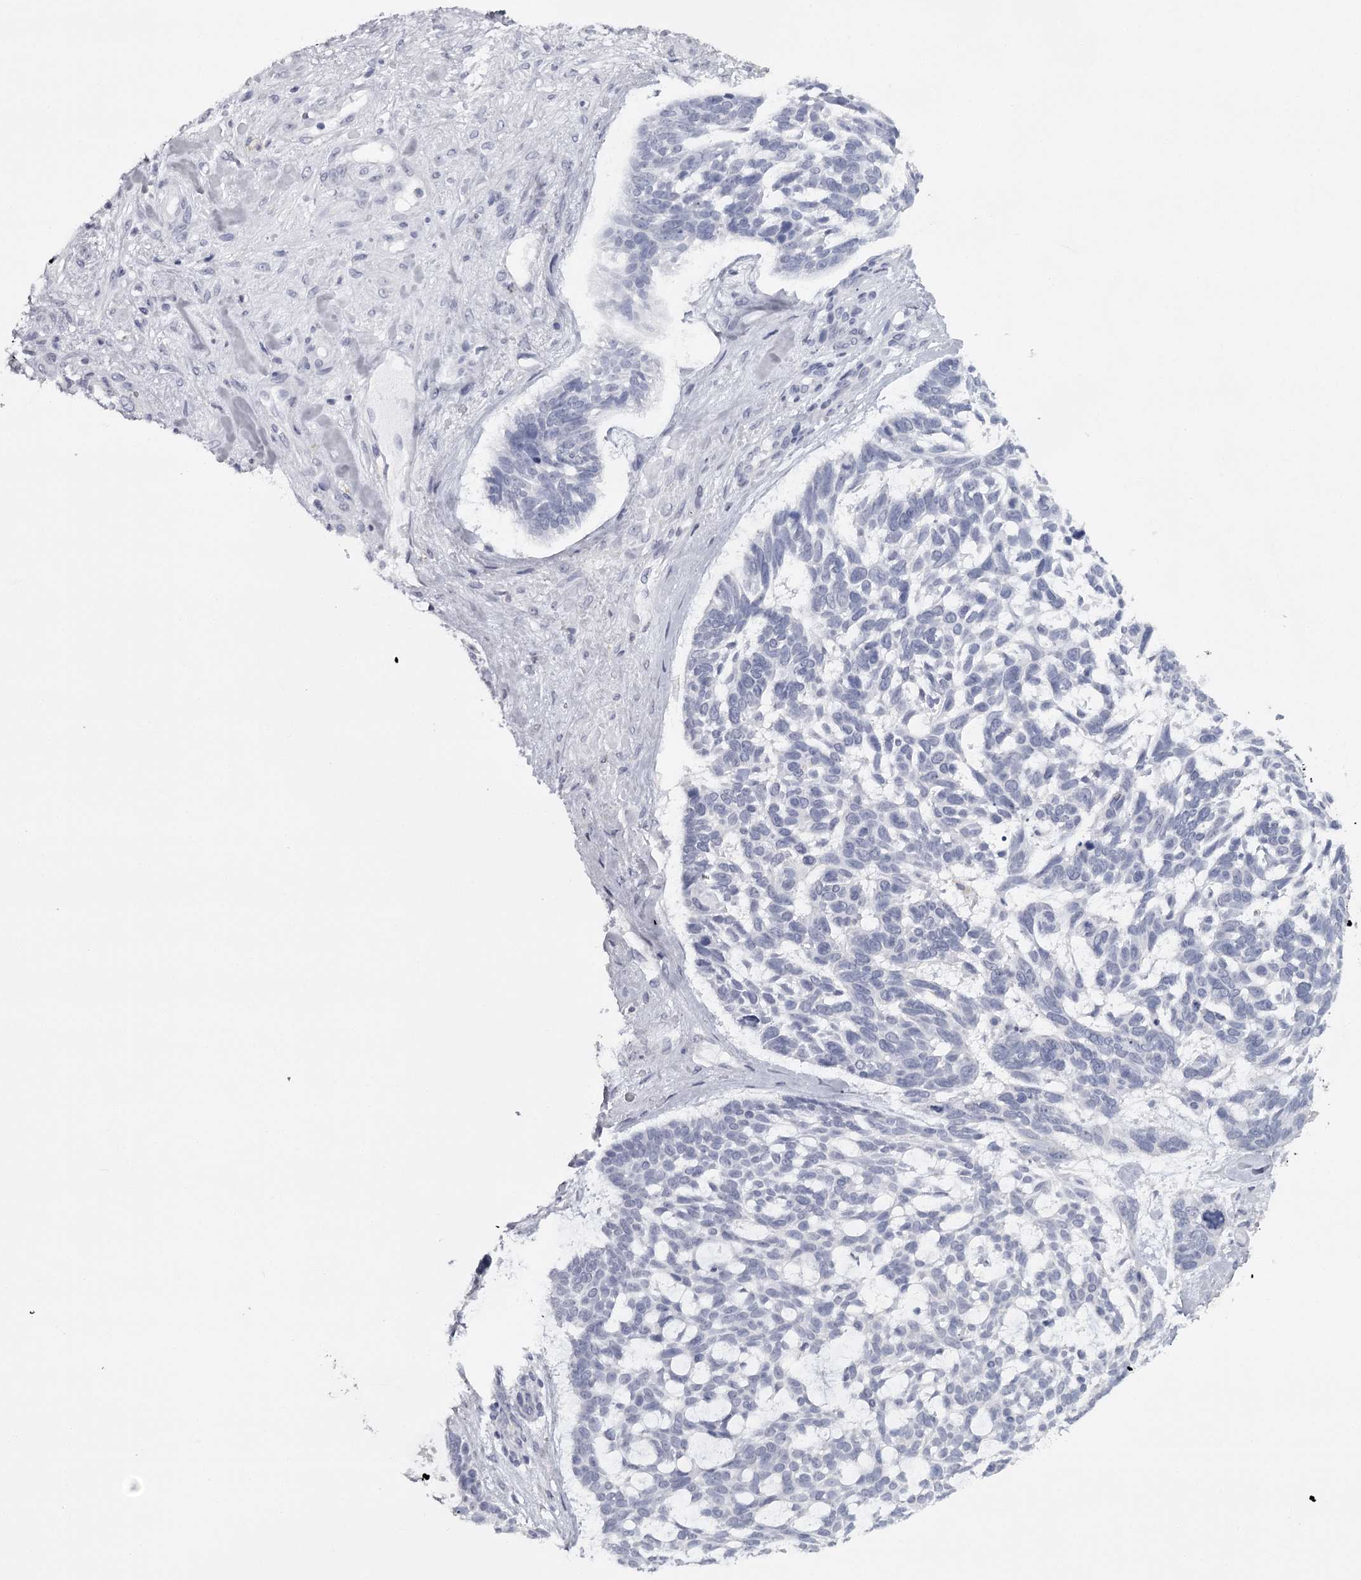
{"staining": {"intensity": "negative", "quantity": "none", "location": "none"}, "tissue": "skin cancer", "cell_type": "Tumor cells", "image_type": "cancer", "snomed": [{"axis": "morphology", "description": "Basal cell carcinoma"}, {"axis": "topography", "description": "Skin"}], "caption": "Photomicrograph shows no protein staining in tumor cells of skin cancer tissue. (Immunohistochemistry (ihc), brightfield microscopy, high magnification).", "gene": "FAXC", "patient": {"sex": "male", "age": 88}}